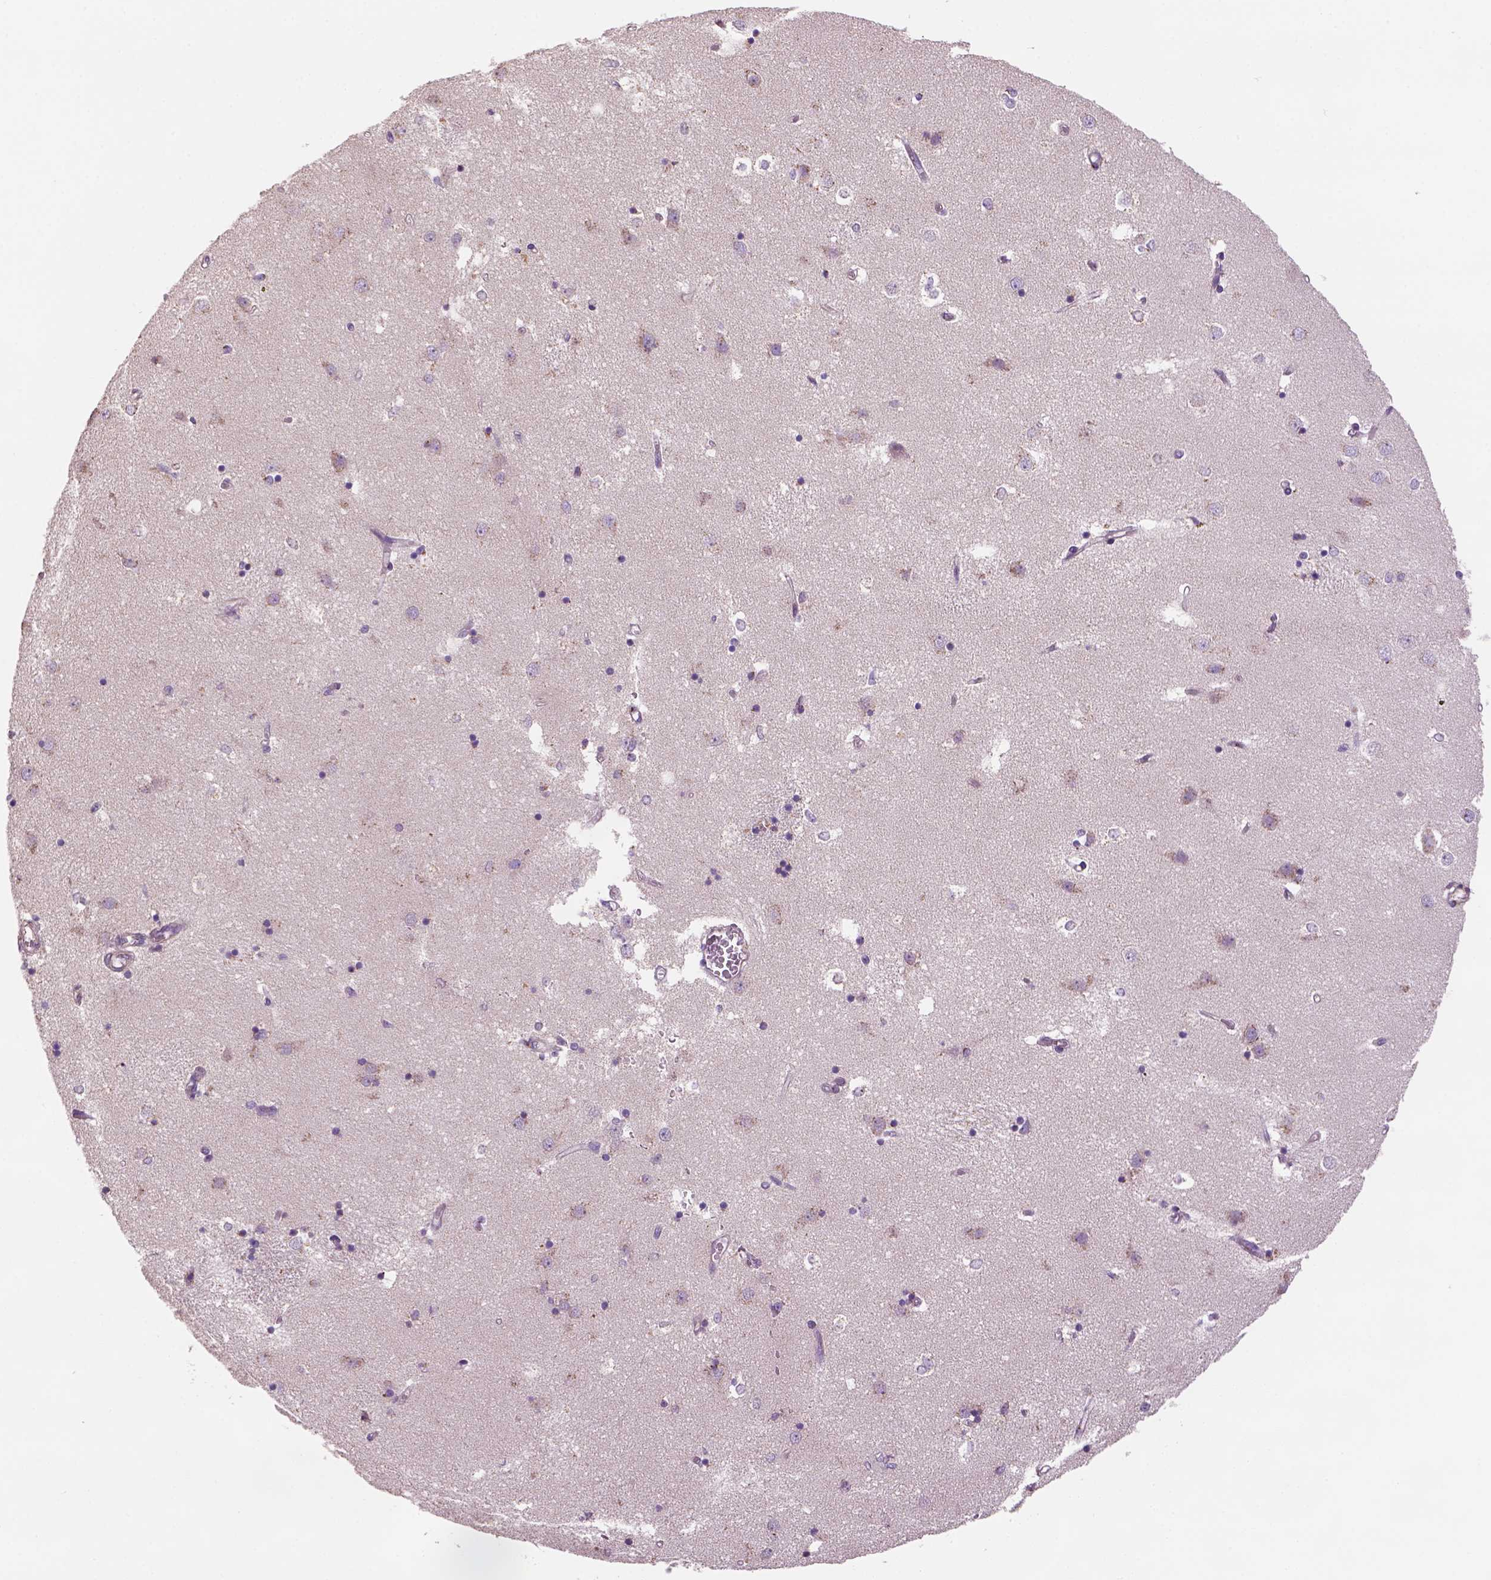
{"staining": {"intensity": "weak", "quantity": "<25%", "location": "cytoplasmic/membranous"}, "tissue": "caudate", "cell_type": "Glial cells", "image_type": "normal", "snomed": [{"axis": "morphology", "description": "Normal tissue, NOS"}, {"axis": "topography", "description": "Lateral ventricle wall"}], "caption": "Protein analysis of normal caudate shows no significant positivity in glial cells. (Immunohistochemistry, brightfield microscopy, high magnification).", "gene": "WARS2", "patient": {"sex": "male", "age": 54}}